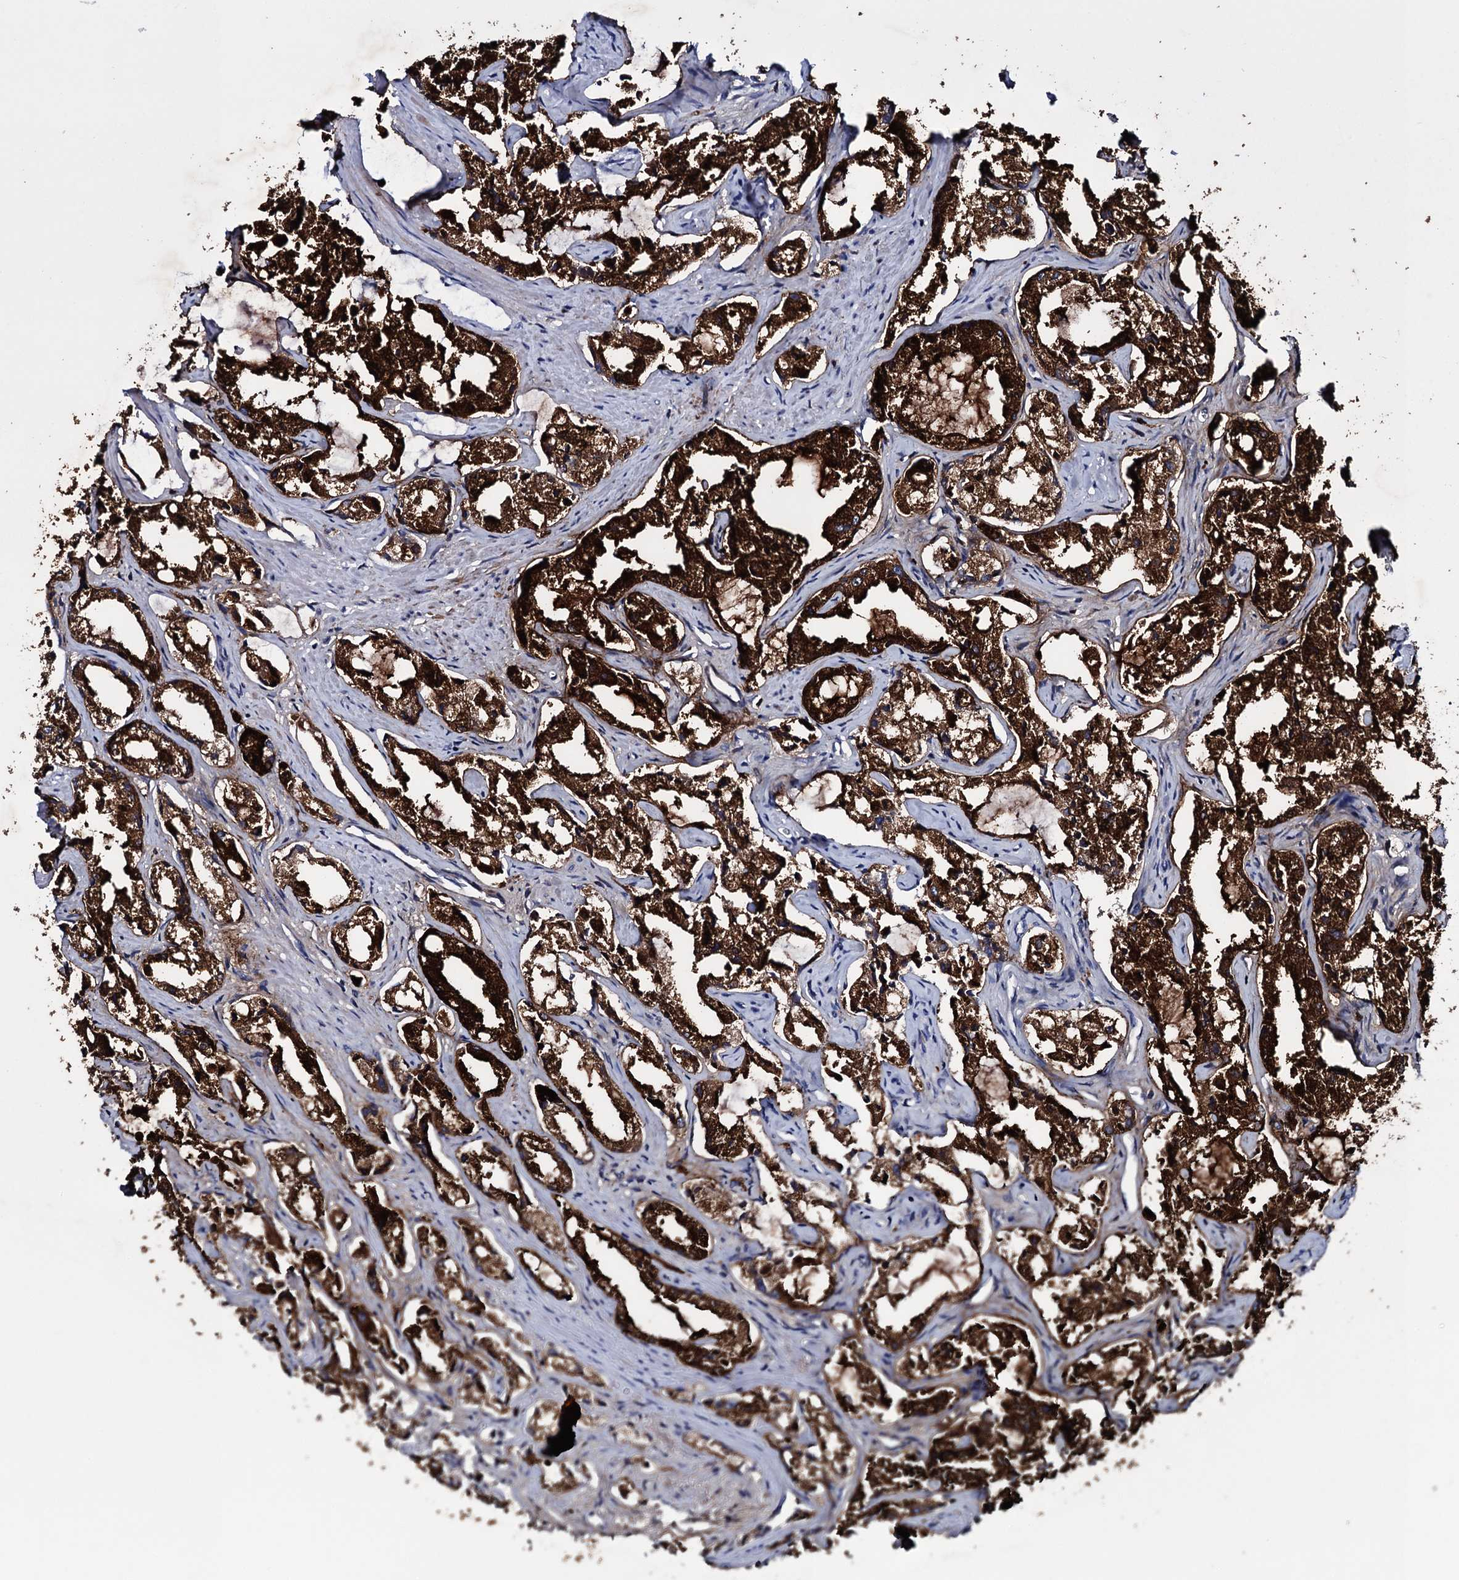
{"staining": {"intensity": "strong", "quantity": ">75%", "location": "cytoplasmic/membranous"}, "tissue": "prostate cancer", "cell_type": "Tumor cells", "image_type": "cancer", "snomed": [{"axis": "morphology", "description": "Adenocarcinoma, High grade"}, {"axis": "topography", "description": "Prostate"}], "caption": "DAB (3,3'-diaminobenzidine) immunohistochemical staining of prostate cancer (adenocarcinoma (high-grade)) demonstrates strong cytoplasmic/membranous protein positivity in approximately >75% of tumor cells. (Stains: DAB (3,3'-diaminobenzidine) in brown, nuclei in blue, Microscopy: brightfield microscopy at high magnification).", "gene": "ITPRID2", "patient": {"sex": "male", "age": 66}}